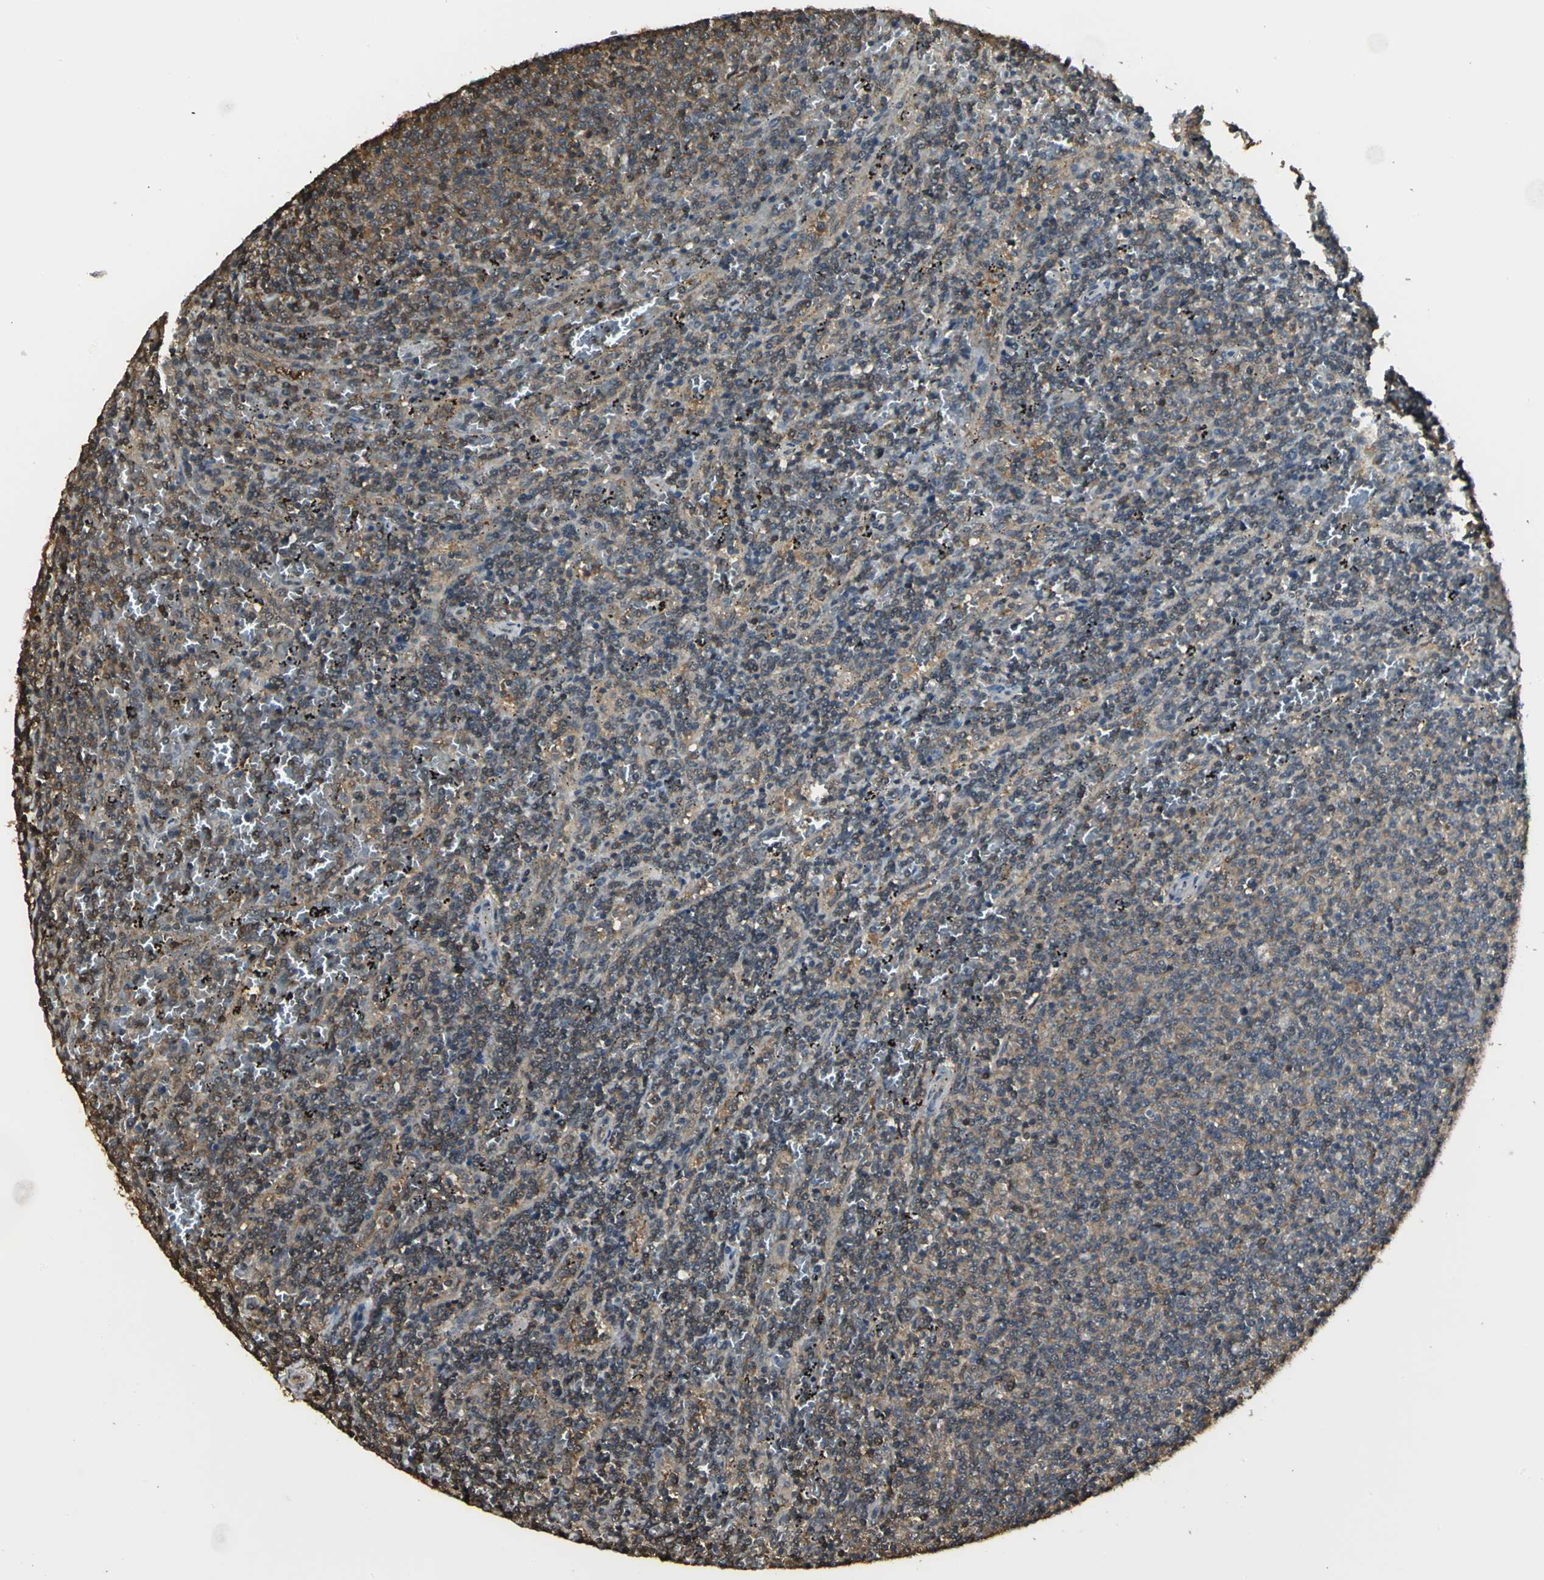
{"staining": {"intensity": "moderate", "quantity": ">75%", "location": "cytoplasmic/membranous"}, "tissue": "lymphoma", "cell_type": "Tumor cells", "image_type": "cancer", "snomed": [{"axis": "morphology", "description": "Malignant lymphoma, non-Hodgkin's type, Low grade"}, {"axis": "topography", "description": "Spleen"}], "caption": "Immunohistochemistry histopathology image of human malignant lymphoma, non-Hodgkin's type (low-grade) stained for a protein (brown), which shows medium levels of moderate cytoplasmic/membranous staining in approximately >75% of tumor cells.", "gene": "PARK7", "patient": {"sex": "female", "age": 50}}